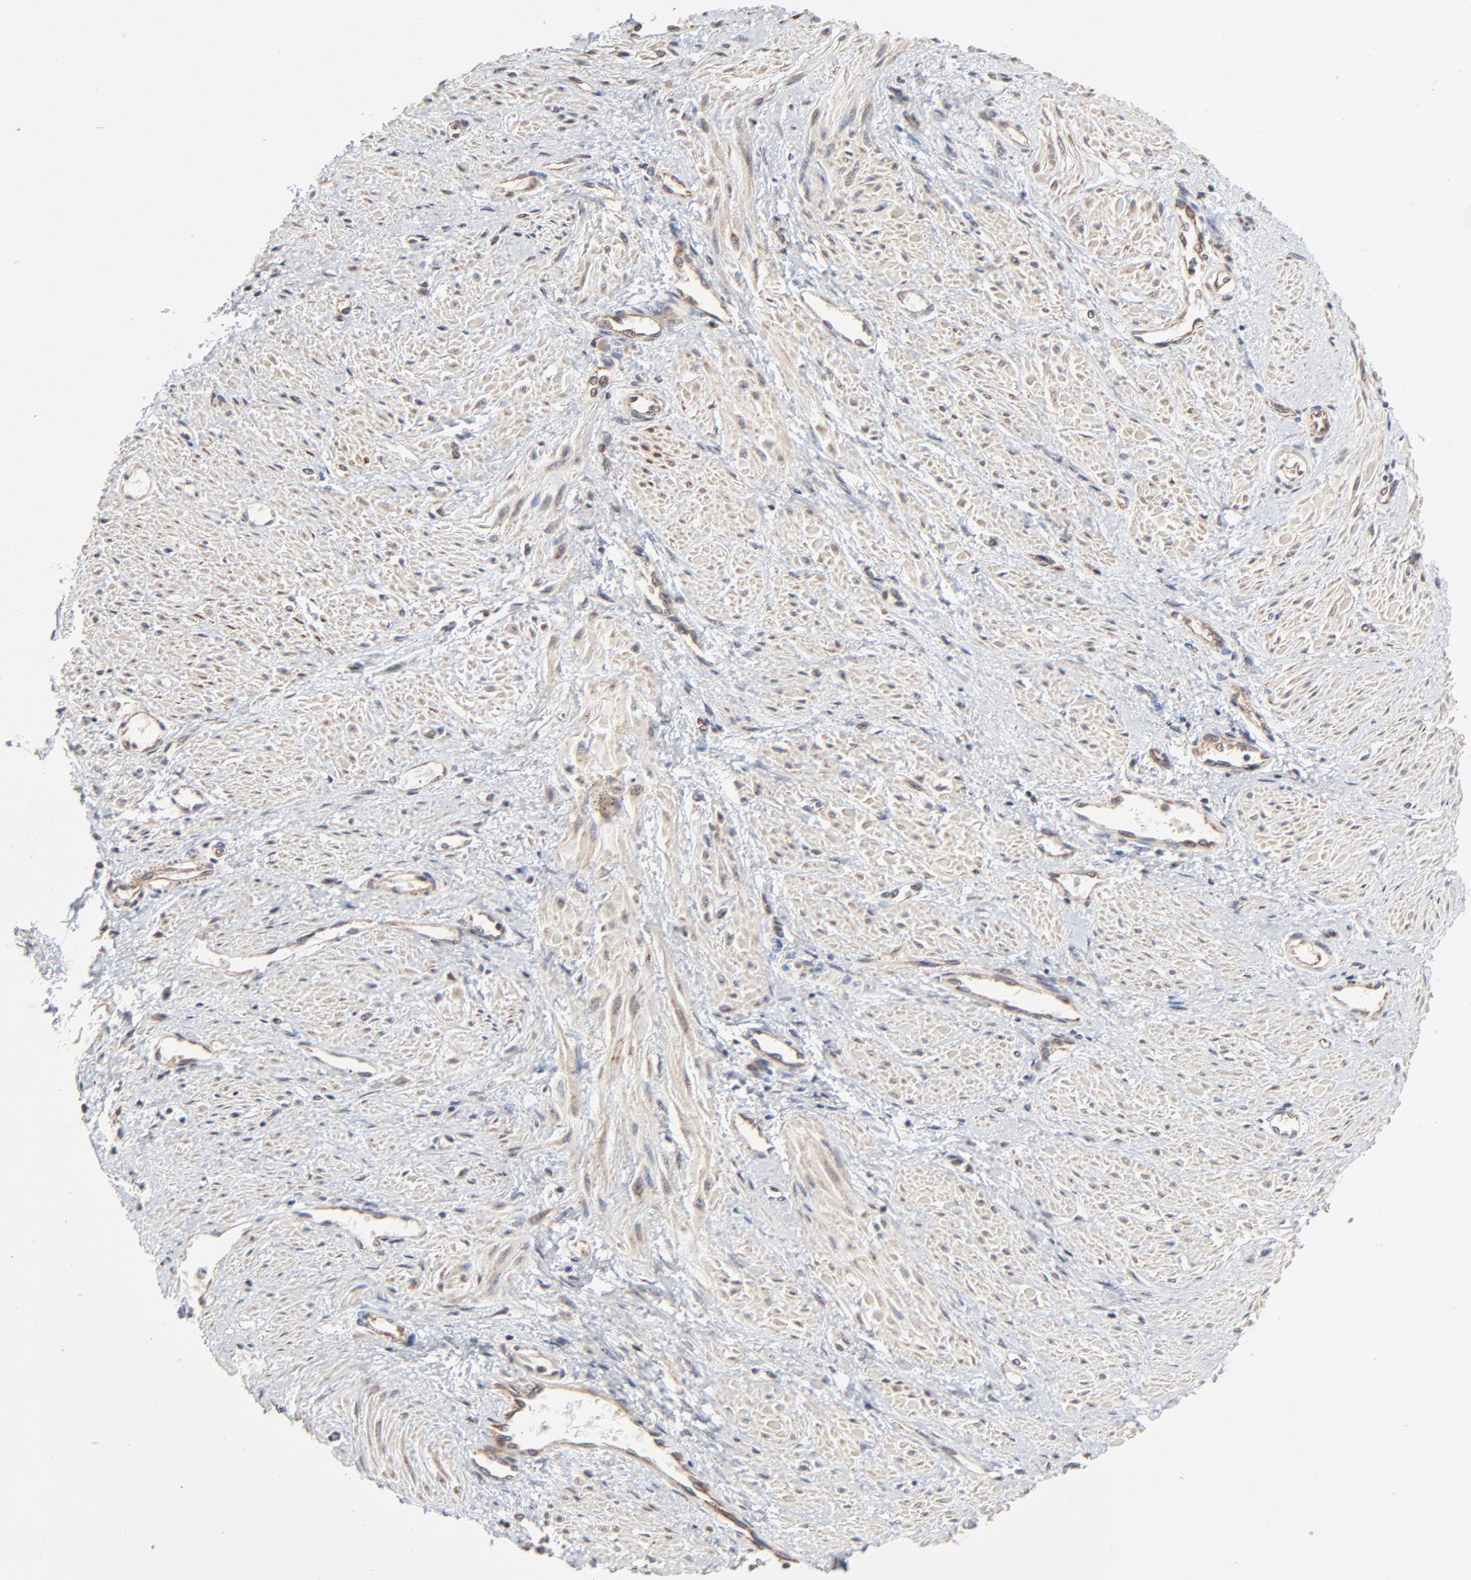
{"staining": {"intensity": "weak", "quantity": "25%-75%", "location": "cytoplasmic/membranous"}, "tissue": "smooth muscle", "cell_type": "Smooth muscle cells", "image_type": "normal", "snomed": [{"axis": "morphology", "description": "Normal tissue, NOS"}, {"axis": "topography", "description": "Smooth muscle"}, {"axis": "topography", "description": "Uterus"}], "caption": "Protein expression analysis of unremarkable smooth muscle exhibits weak cytoplasmic/membranous positivity in about 25%-75% of smooth muscle cells. (brown staining indicates protein expression, while blue staining denotes nuclei).", "gene": "ABLIM3", "patient": {"sex": "female", "age": 39}}